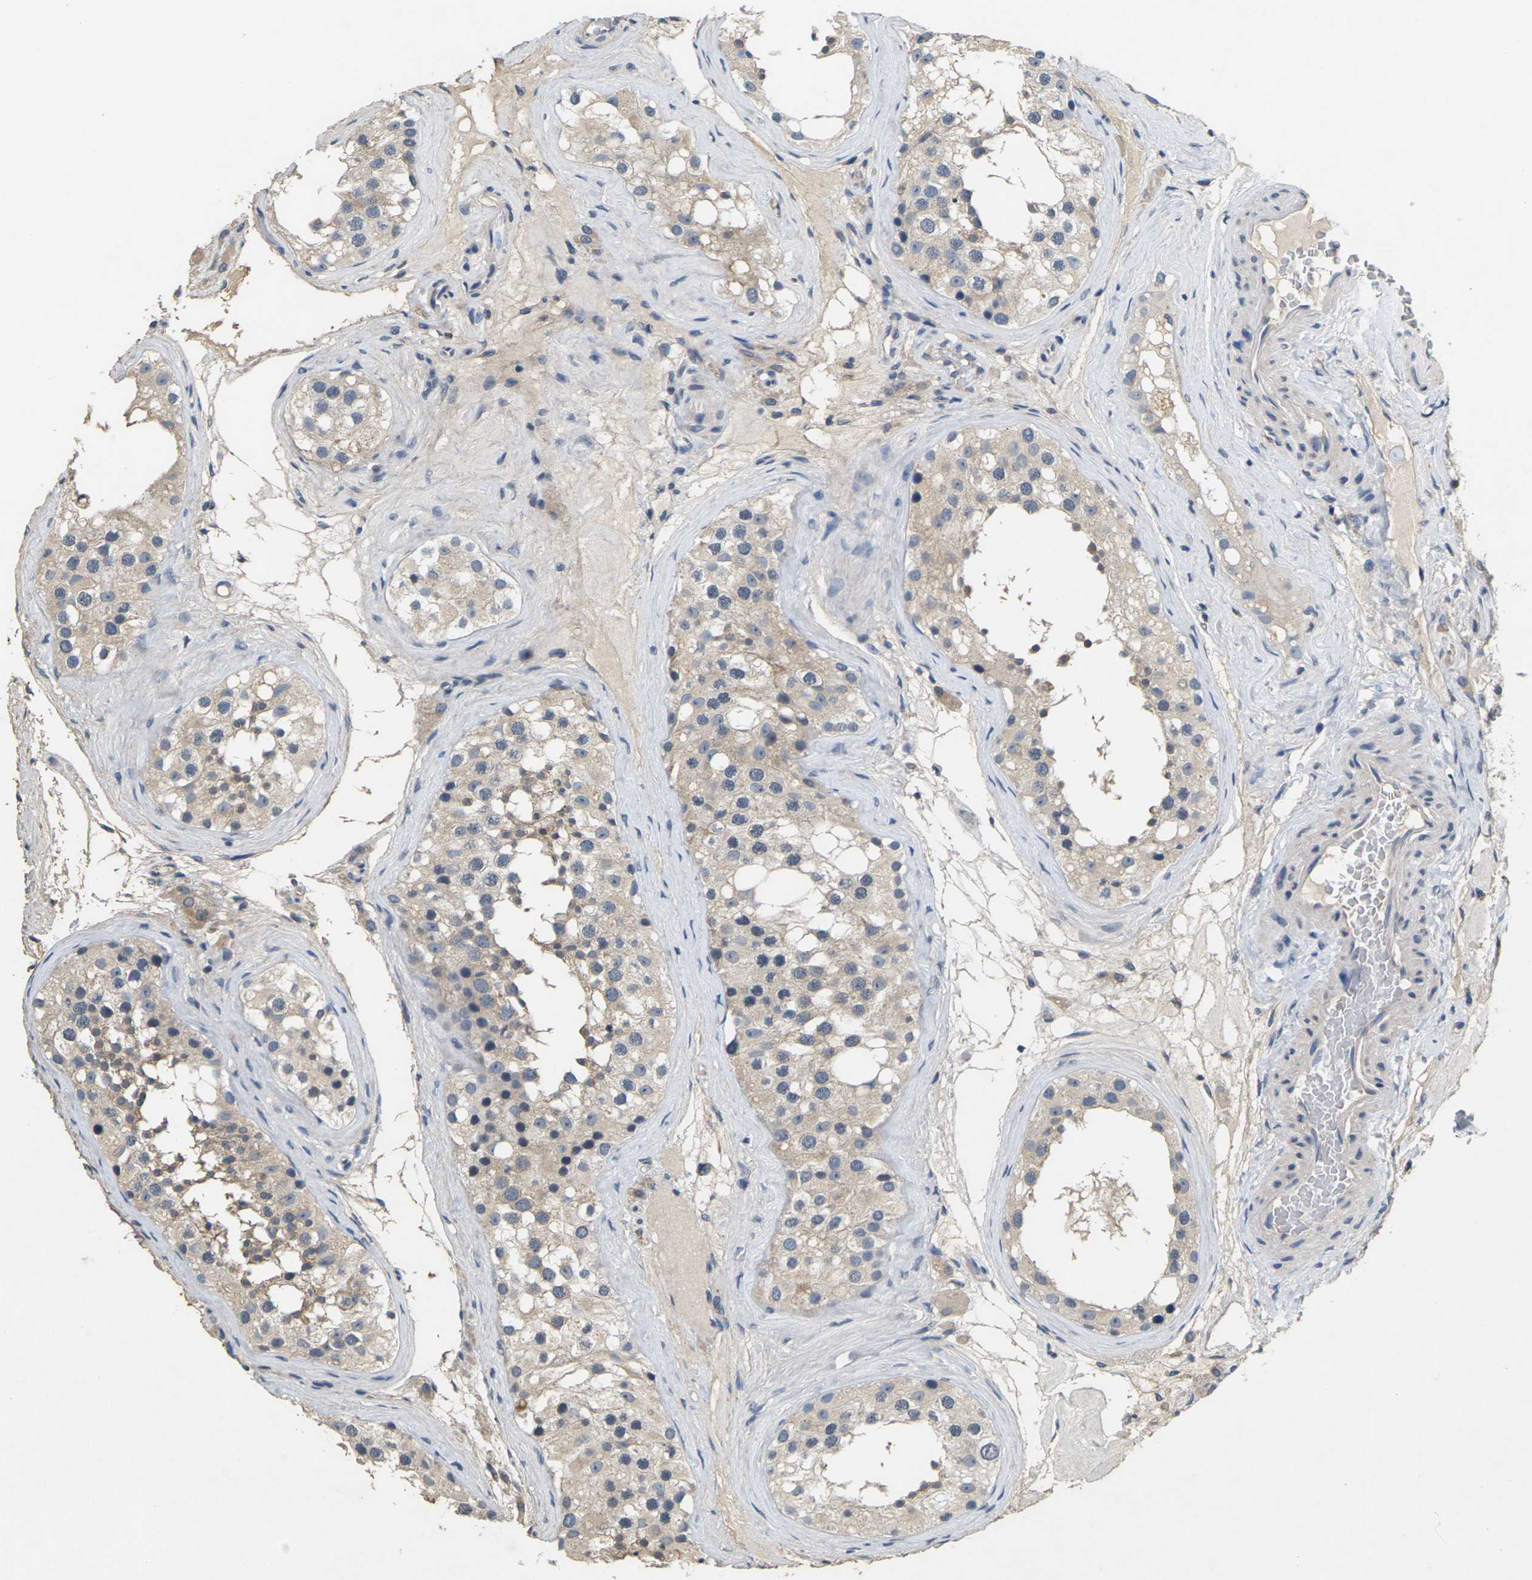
{"staining": {"intensity": "weak", "quantity": "25%-75%", "location": "cytoplasmic/membranous"}, "tissue": "testis", "cell_type": "Cells in seminiferous ducts", "image_type": "normal", "snomed": [{"axis": "morphology", "description": "Normal tissue, NOS"}, {"axis": "morphology", "description": "Seminoma, NOS"}, {"axis": "topography", "description": "Testis"}], "caption": "The image displays immunohistochemical staining of unremarkable testis. There is weak cytoplasmic/membranous staining is appreciated in approximately 25%-75% of cells in seminiferous ducts.", "gene": "SLC2A2", "patient": {"sex": "male", "age": 71}}